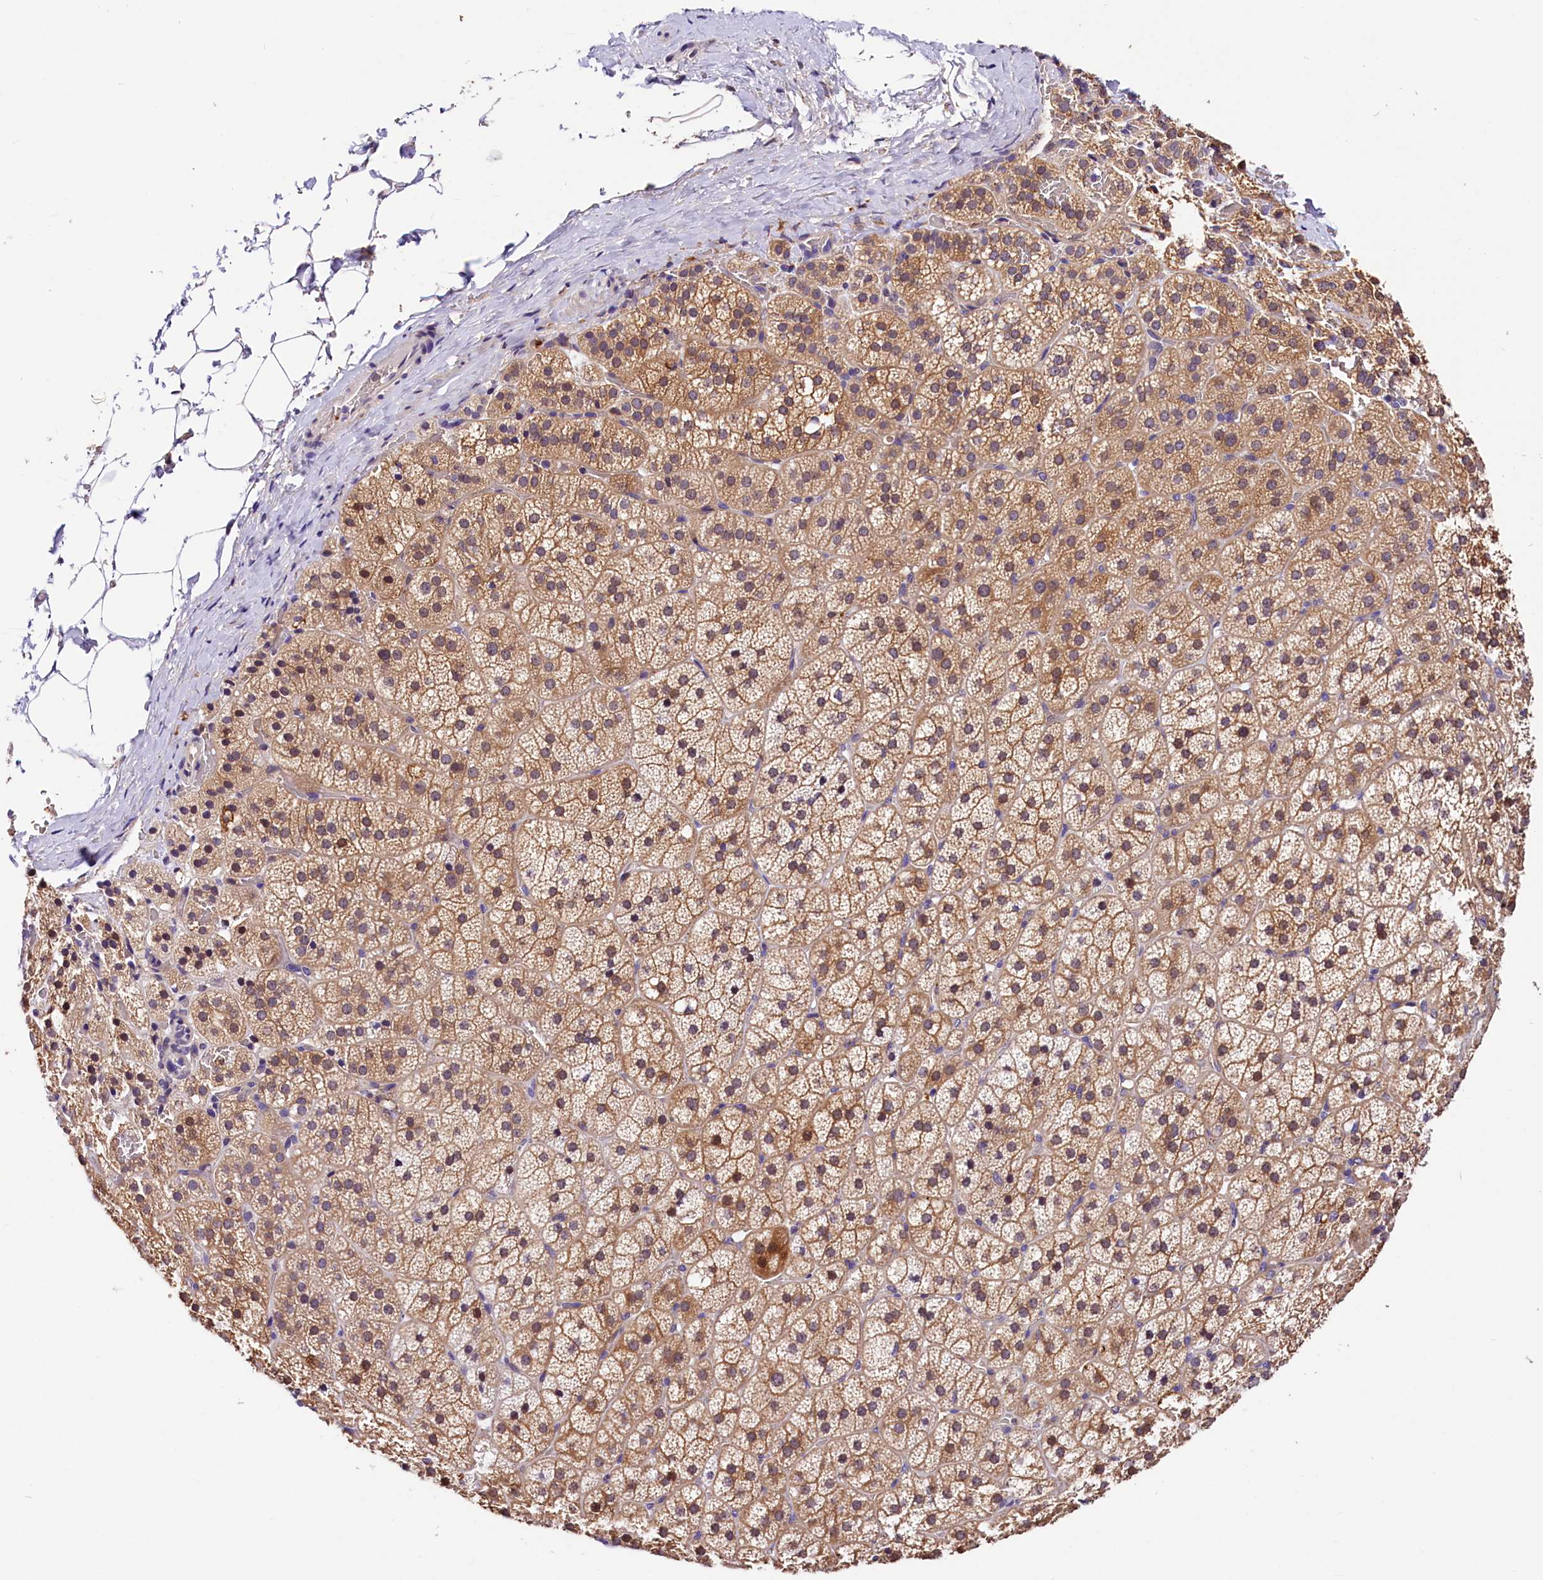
{"staining": {"intensity": "moderate", "quantity": ">75%", "location": "cytoplasmic/membranous"}, "tissue": "adrenal gland", "cell_type": "Glandular cells", "image_type": "normal", "snomed": [{"axis": "morphology", "description": "Normal tissue, NOS"}, {"axis": "topography", "description": "Adrenal gland"}], "caption": "Adrenal gland stained with IHC displays moderate cytoplasmic/membranous expression in approximately >75% of glandular cells.", "gene": "ARMC6", "patient": {"sex": "female", "age": 44}}